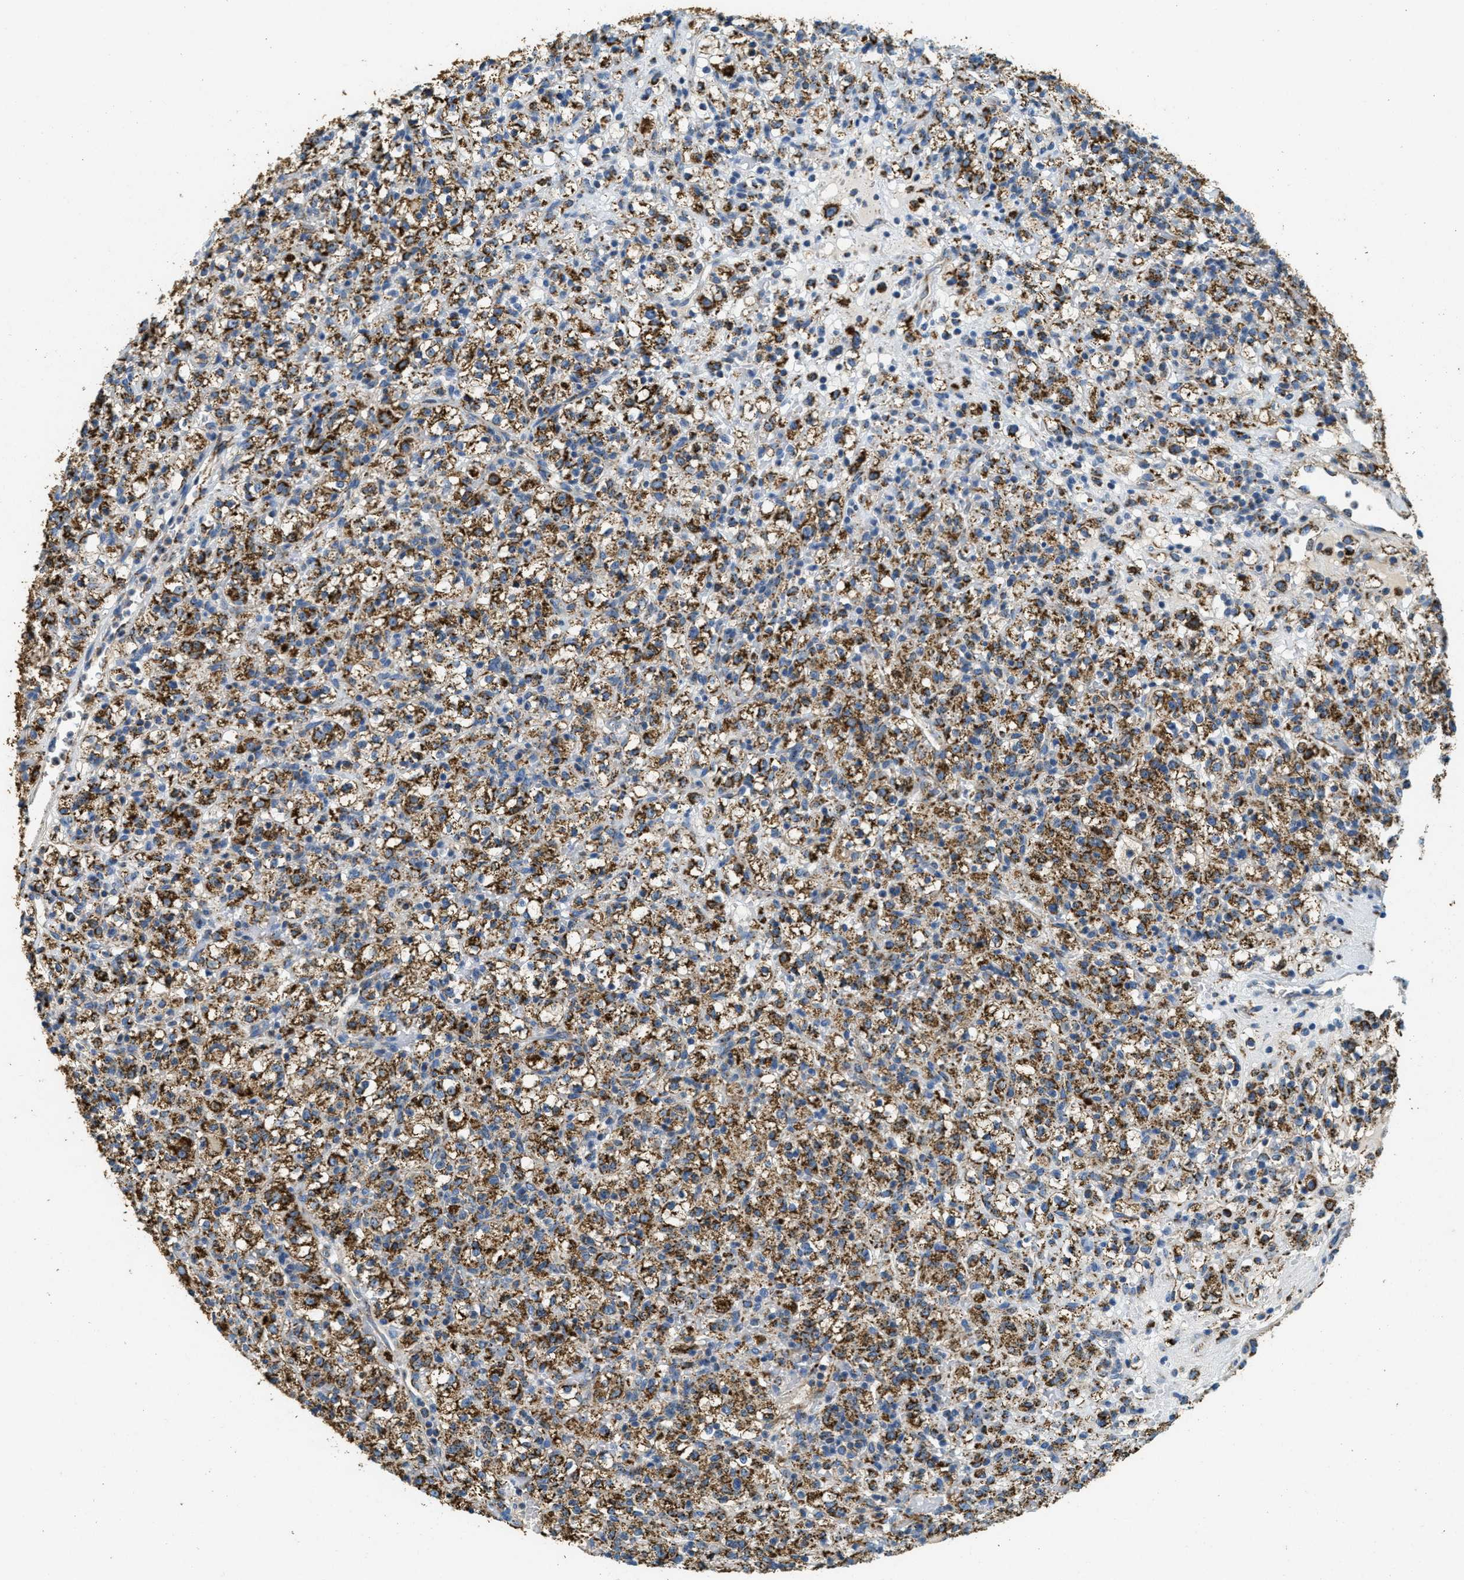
{"staining": {"intensity": "strong", "quantity": ">75%", "location": "cytoplasmic/membranous"}, "tissue": "renal cancer", "cell_type": "Tumor cells", "image_type": "cancer", "snomed": [{"axis": "morphology", "description": "Normal tissue, NOS"}, {"axis": "morphology", "description": "Adenocarcinoma, NOS"}, {"axis": "topography", "description": "Kidney"}], "caption": "This is an image of immunohistochemistry staining of renal adenocarcinoma, which shows strong staining in the cytoplasmic/membranous of tumor cells.", "gene": "HLCS", "patient": {"sex": "female", "age": 72}}